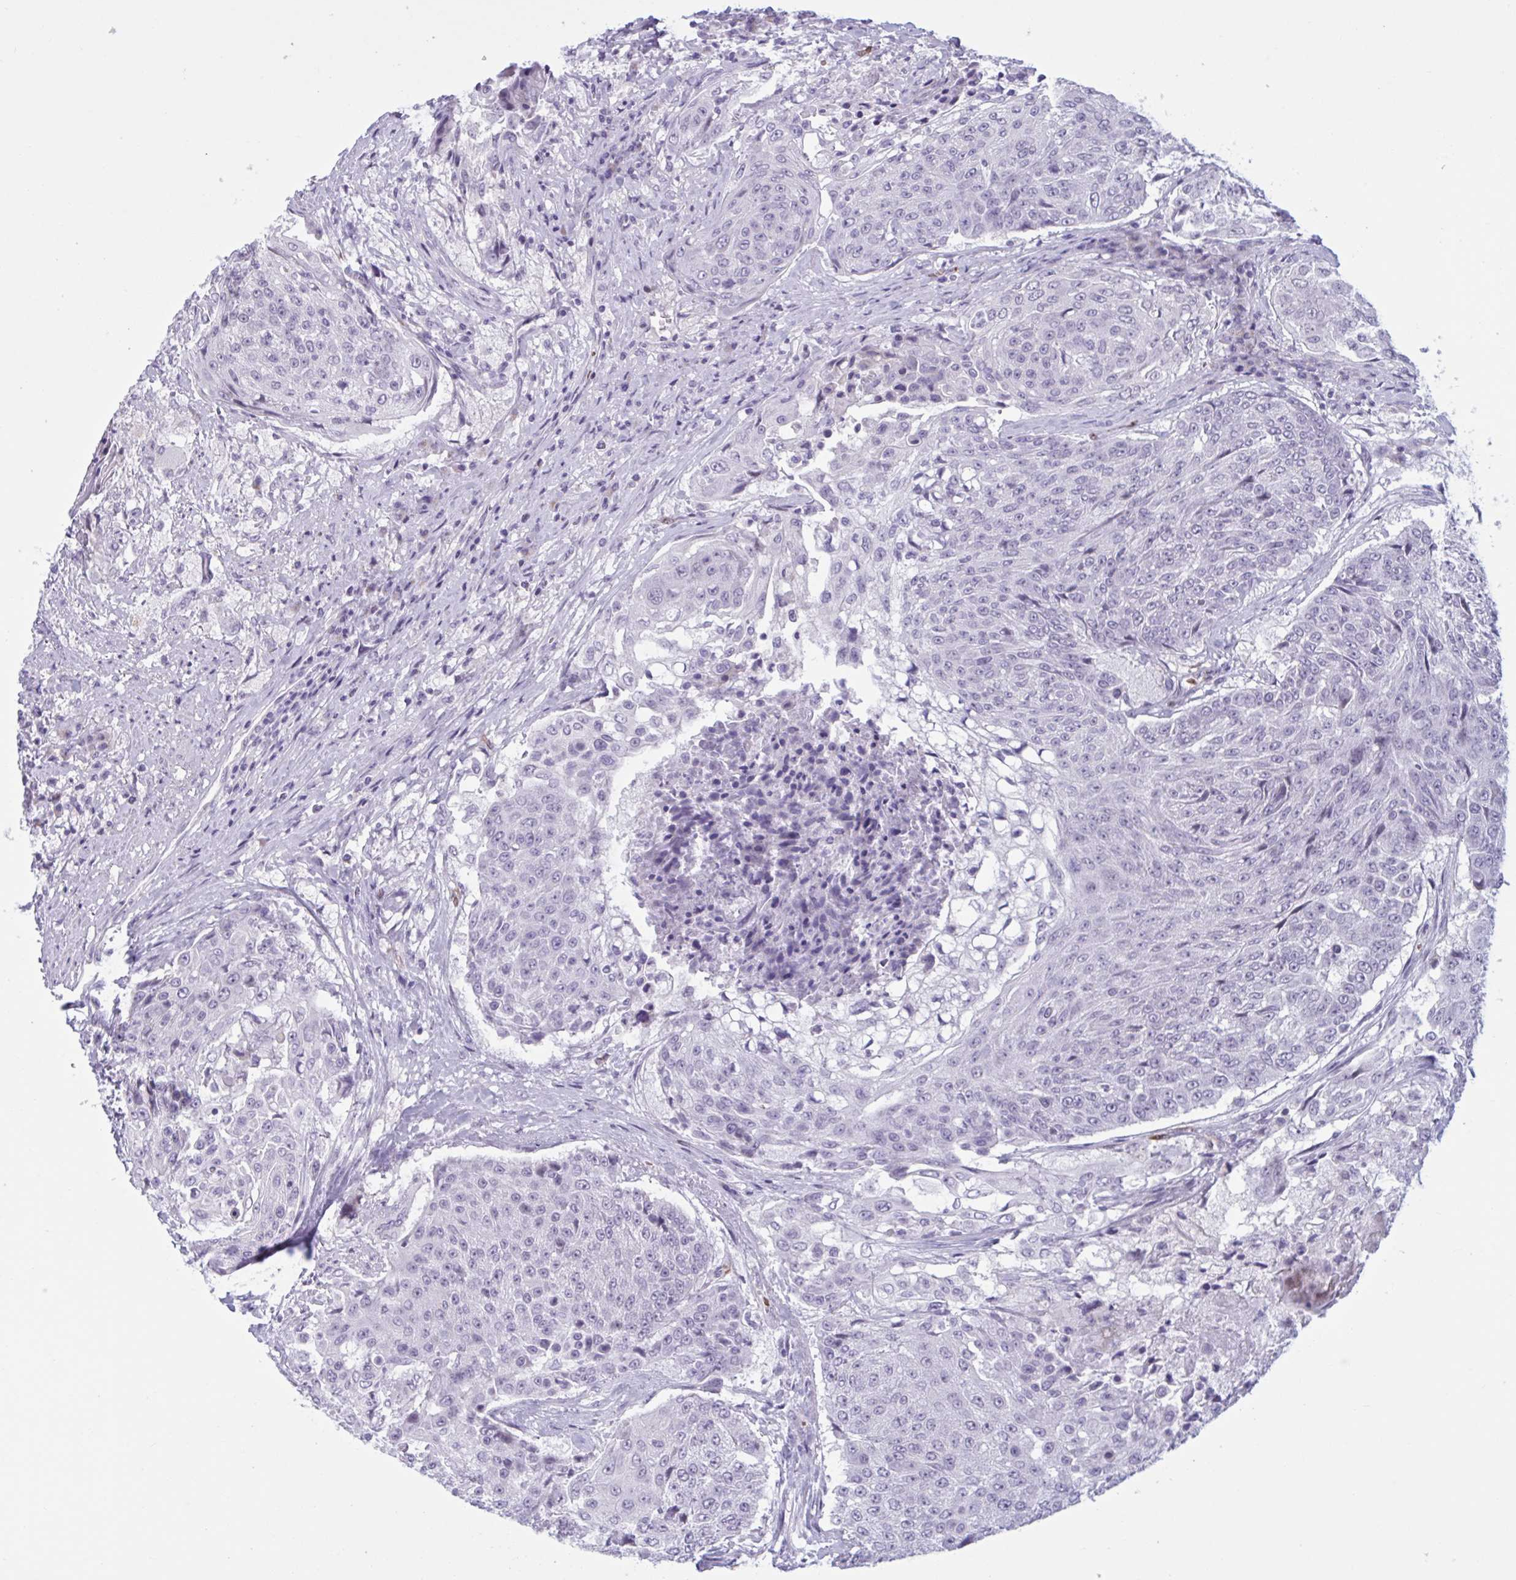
{"staining": {"intensity": "negative", "quantity": "none", "location": "none"}, "tissue": "urothelial cancer", "cell_type": "Tumor cells", "image_type": "cancer", "snomed": [{"axis": "morphology", "description": "Urothelial carcinoma, High grade"}, {"axis": "topography", "description": "Urinary bladder"}], "caption": "Immunohistochemistry image of urothelial cancer stained for a protein (brown), which reveals no staining in tumor cells.", "gene": "HSD11B2", "patient": {"sex": "female", "age": 63}}